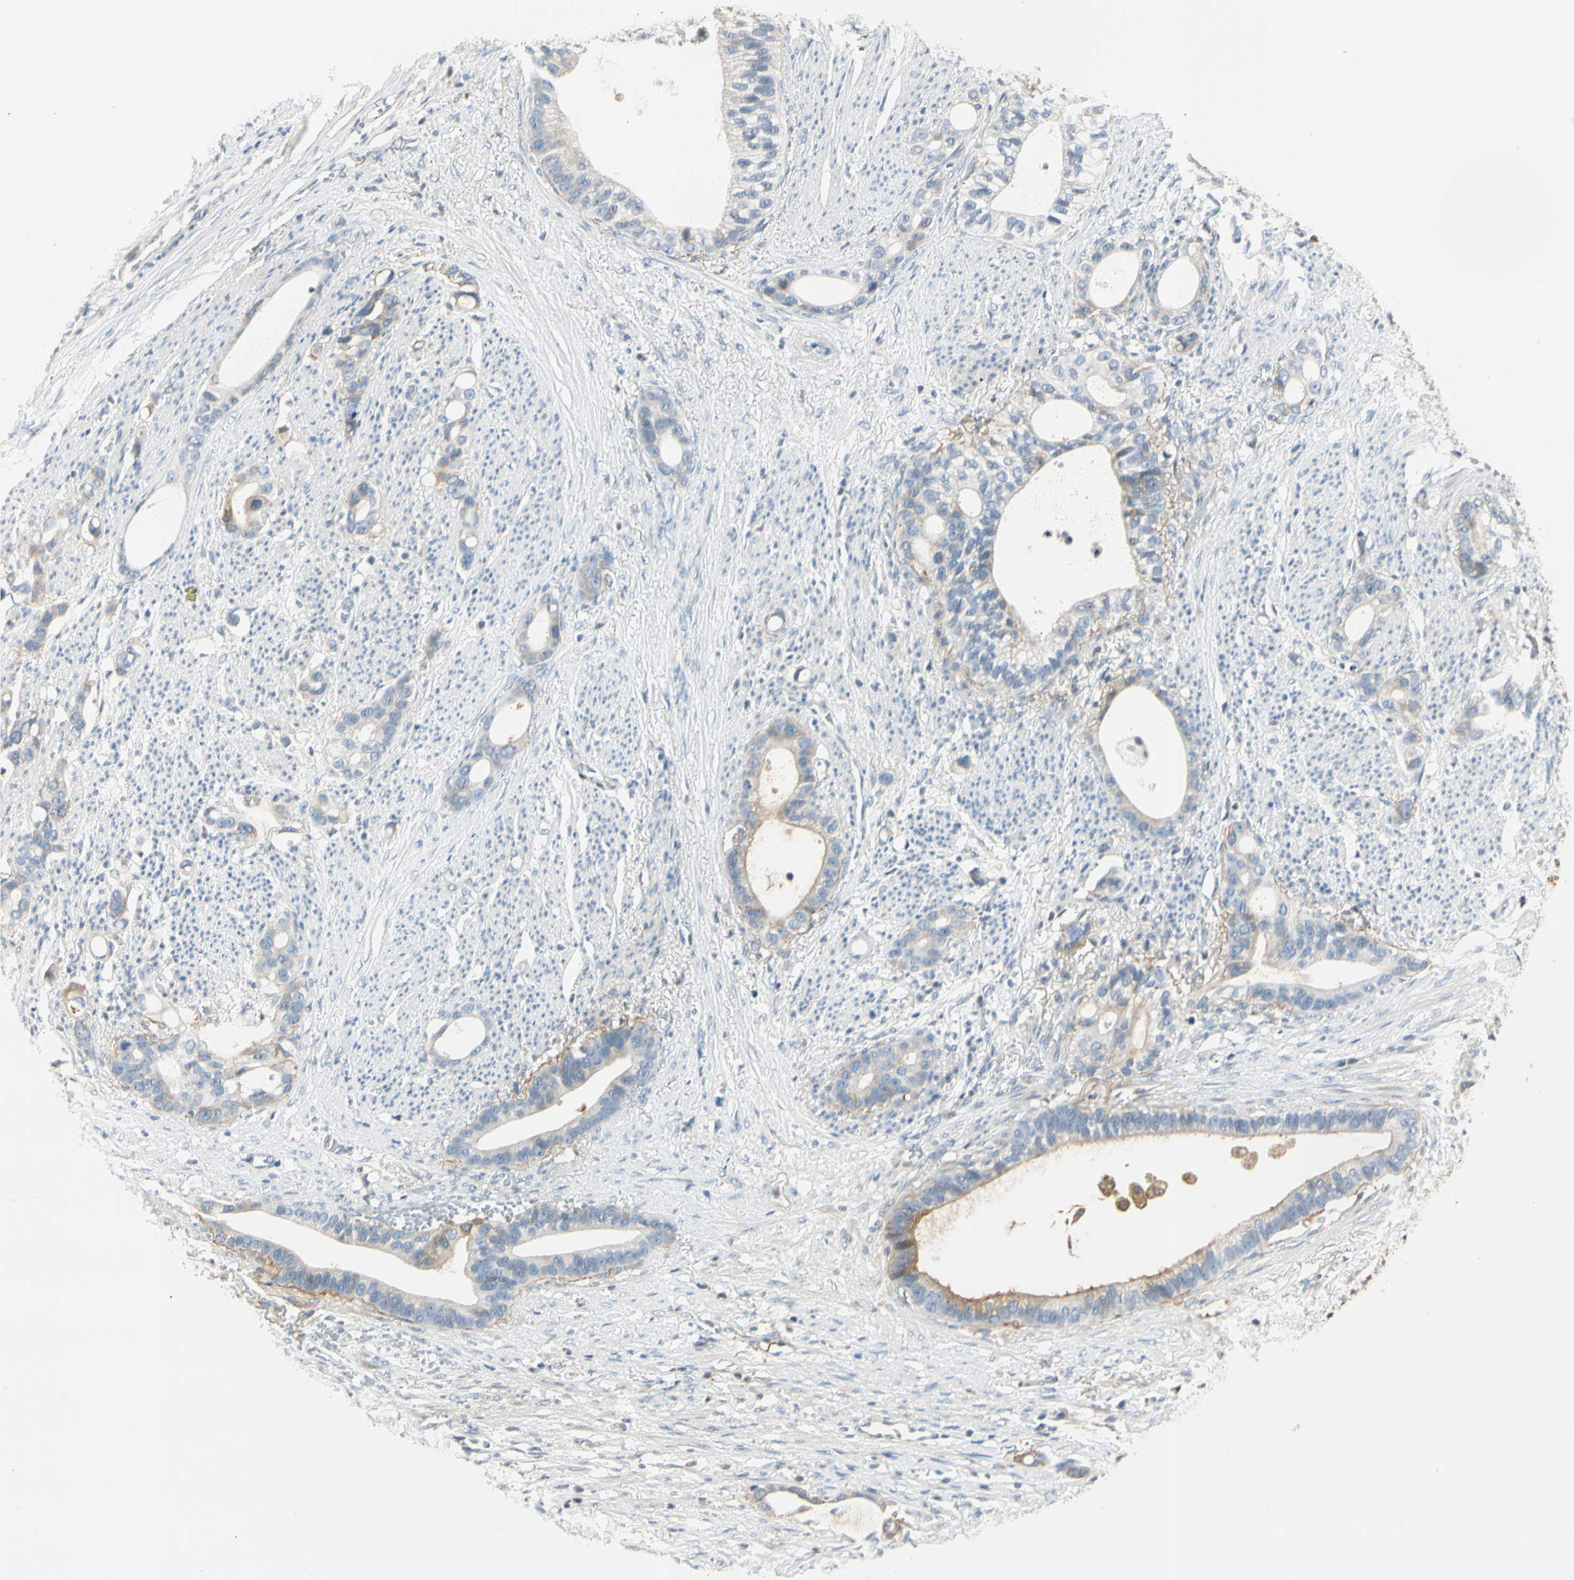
{"staining": {"intensity": "weak", "quantity": ">75%", "location": "cytoplasmic/membranous"}, "tissue": "stomach cancer", "cell_type": "Tumor cells", "image_type": "cancer", "snomed": [{"axis": "morphology", "description": "Adenocarcinoma, NOS"}, {"axis": "topography", "description": "Stomach"}], "caption": "Weak cytoplasmic/membranous protein expression is present in approximately >75% of tumor cells in stomach cancer.", "gene": "LAMB3", "patient": {"sex": "female", "age": 75}}